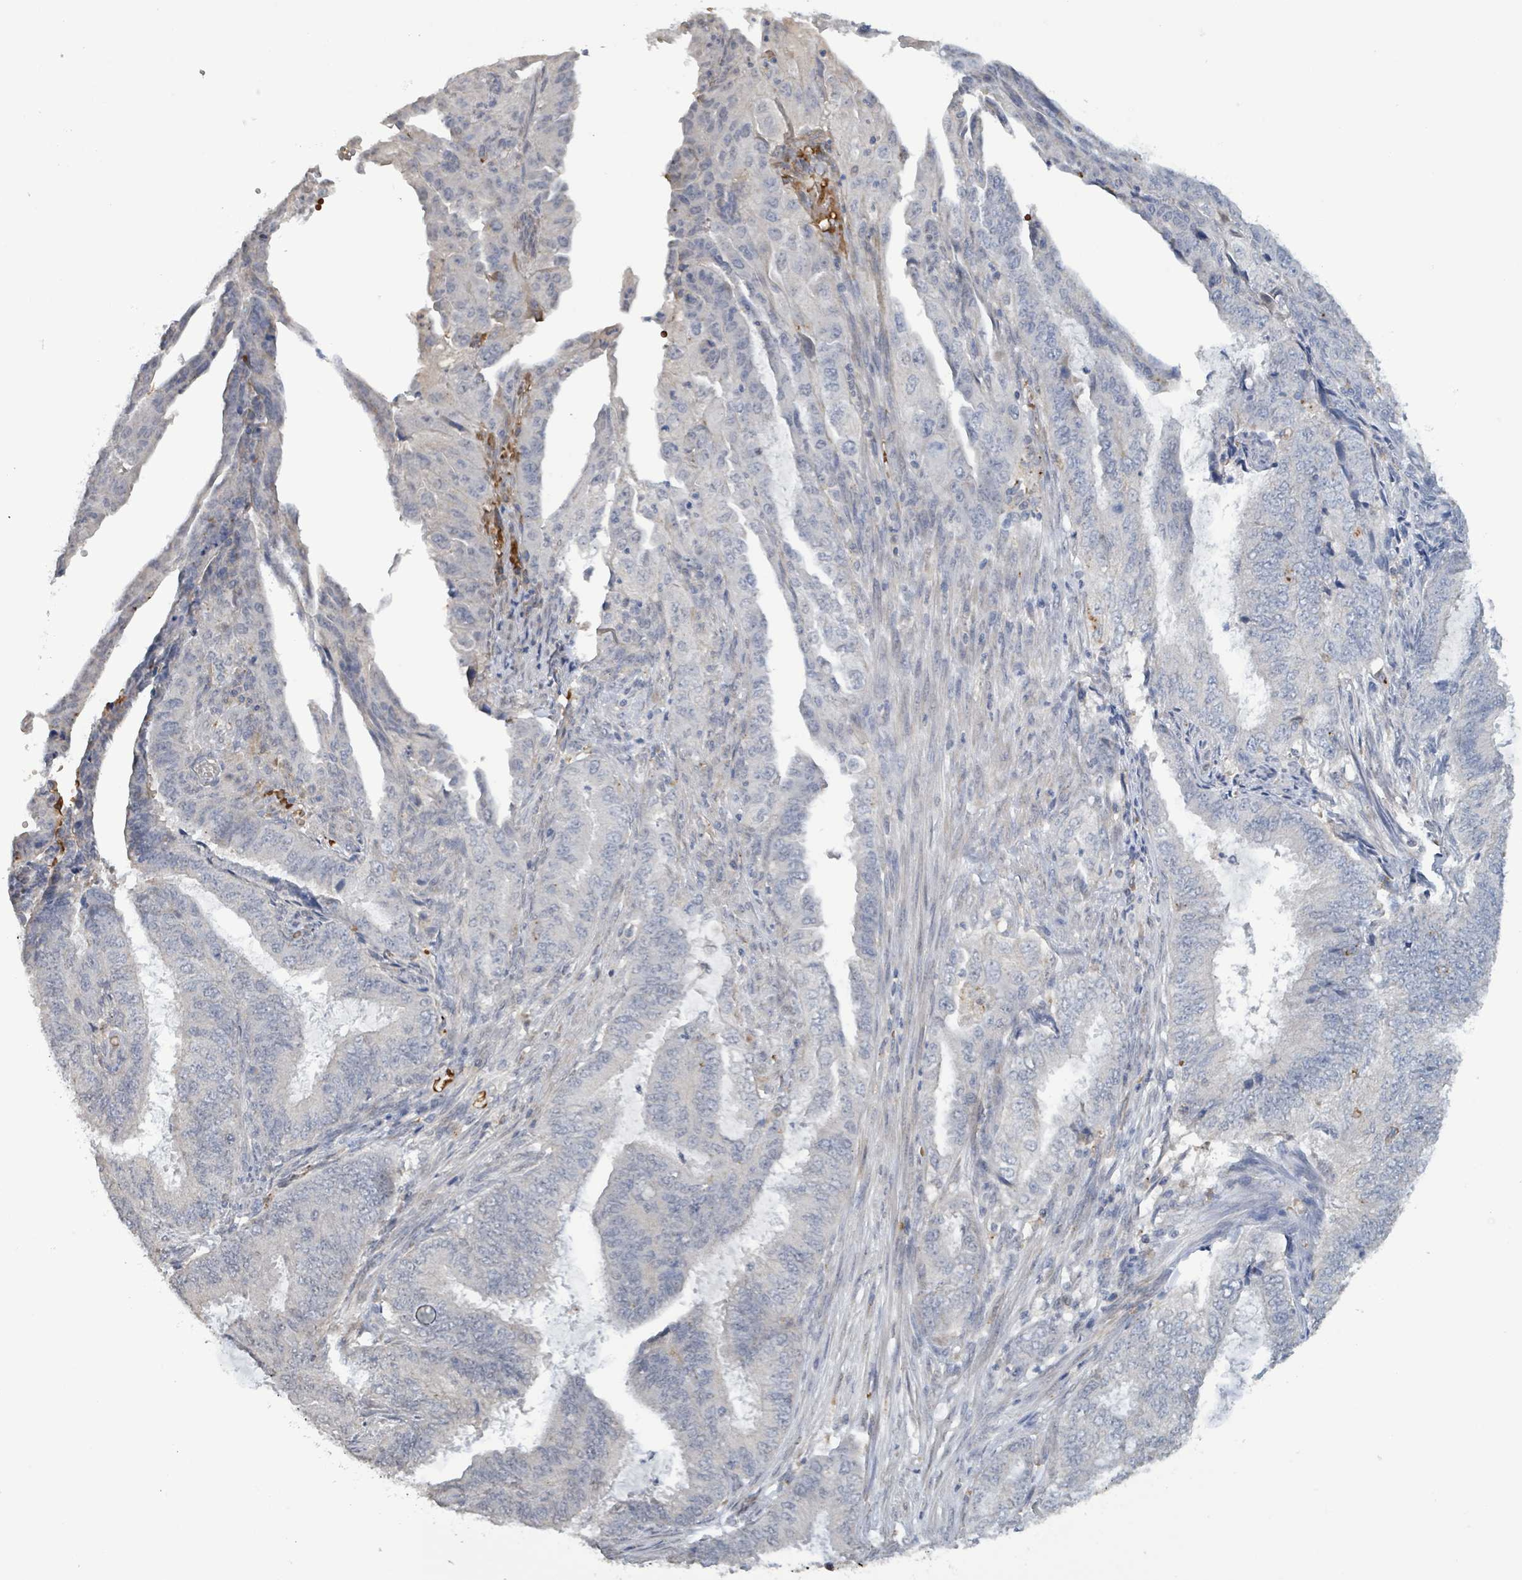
{"staining": {"intensity": "negative", "quantity": "none", "location": "none"}, "tissue": "endometrial cancer", "cell_type": "Tumor cells", "image_type": "cancer", "snomed": [{"axis": "morphology", "description": "Adenocarcinoma, NOS"}, {"axis": "topography", "description": "Endometrium"}], "caption": "Tumor cells are negative for protein expression in human endometrial adenocarcinoma.", "gene": "SEBOX", "patient": {"sex": "female", "age": 51}}